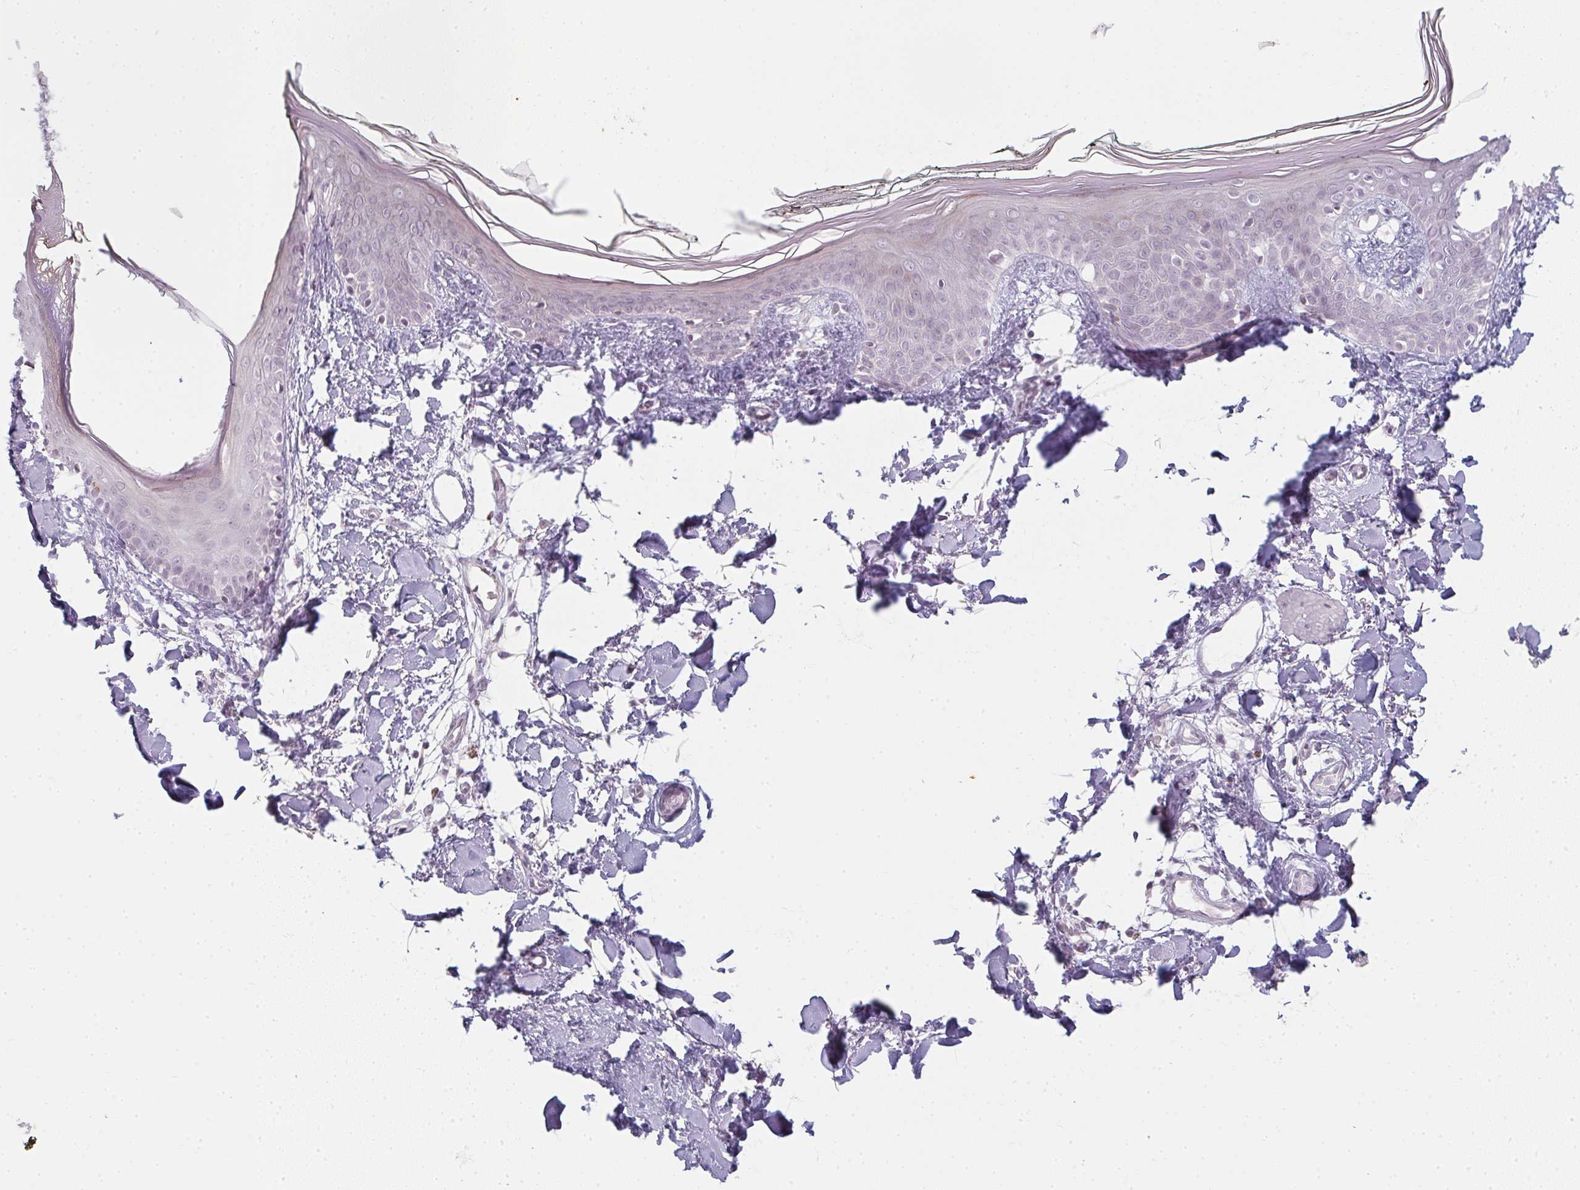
{"staining": {"intensity": "negative", "quantity": "none", "location": "none"}, "tissue": "skin", "cell_type": "Fibroblasts", "image_type": "normal", "snomed": [{"axis": "morphology", "description": "Normal tissue, NOS"}, {"axis": "topography", "description": "Skin"}], "caption": "Protein analysis of benign skin reveals no significant positivity in fibroblasts. Nuclei are stained in blue.", "gene": "RBBP6", "patient": {"sex": "female", "age": 34}}